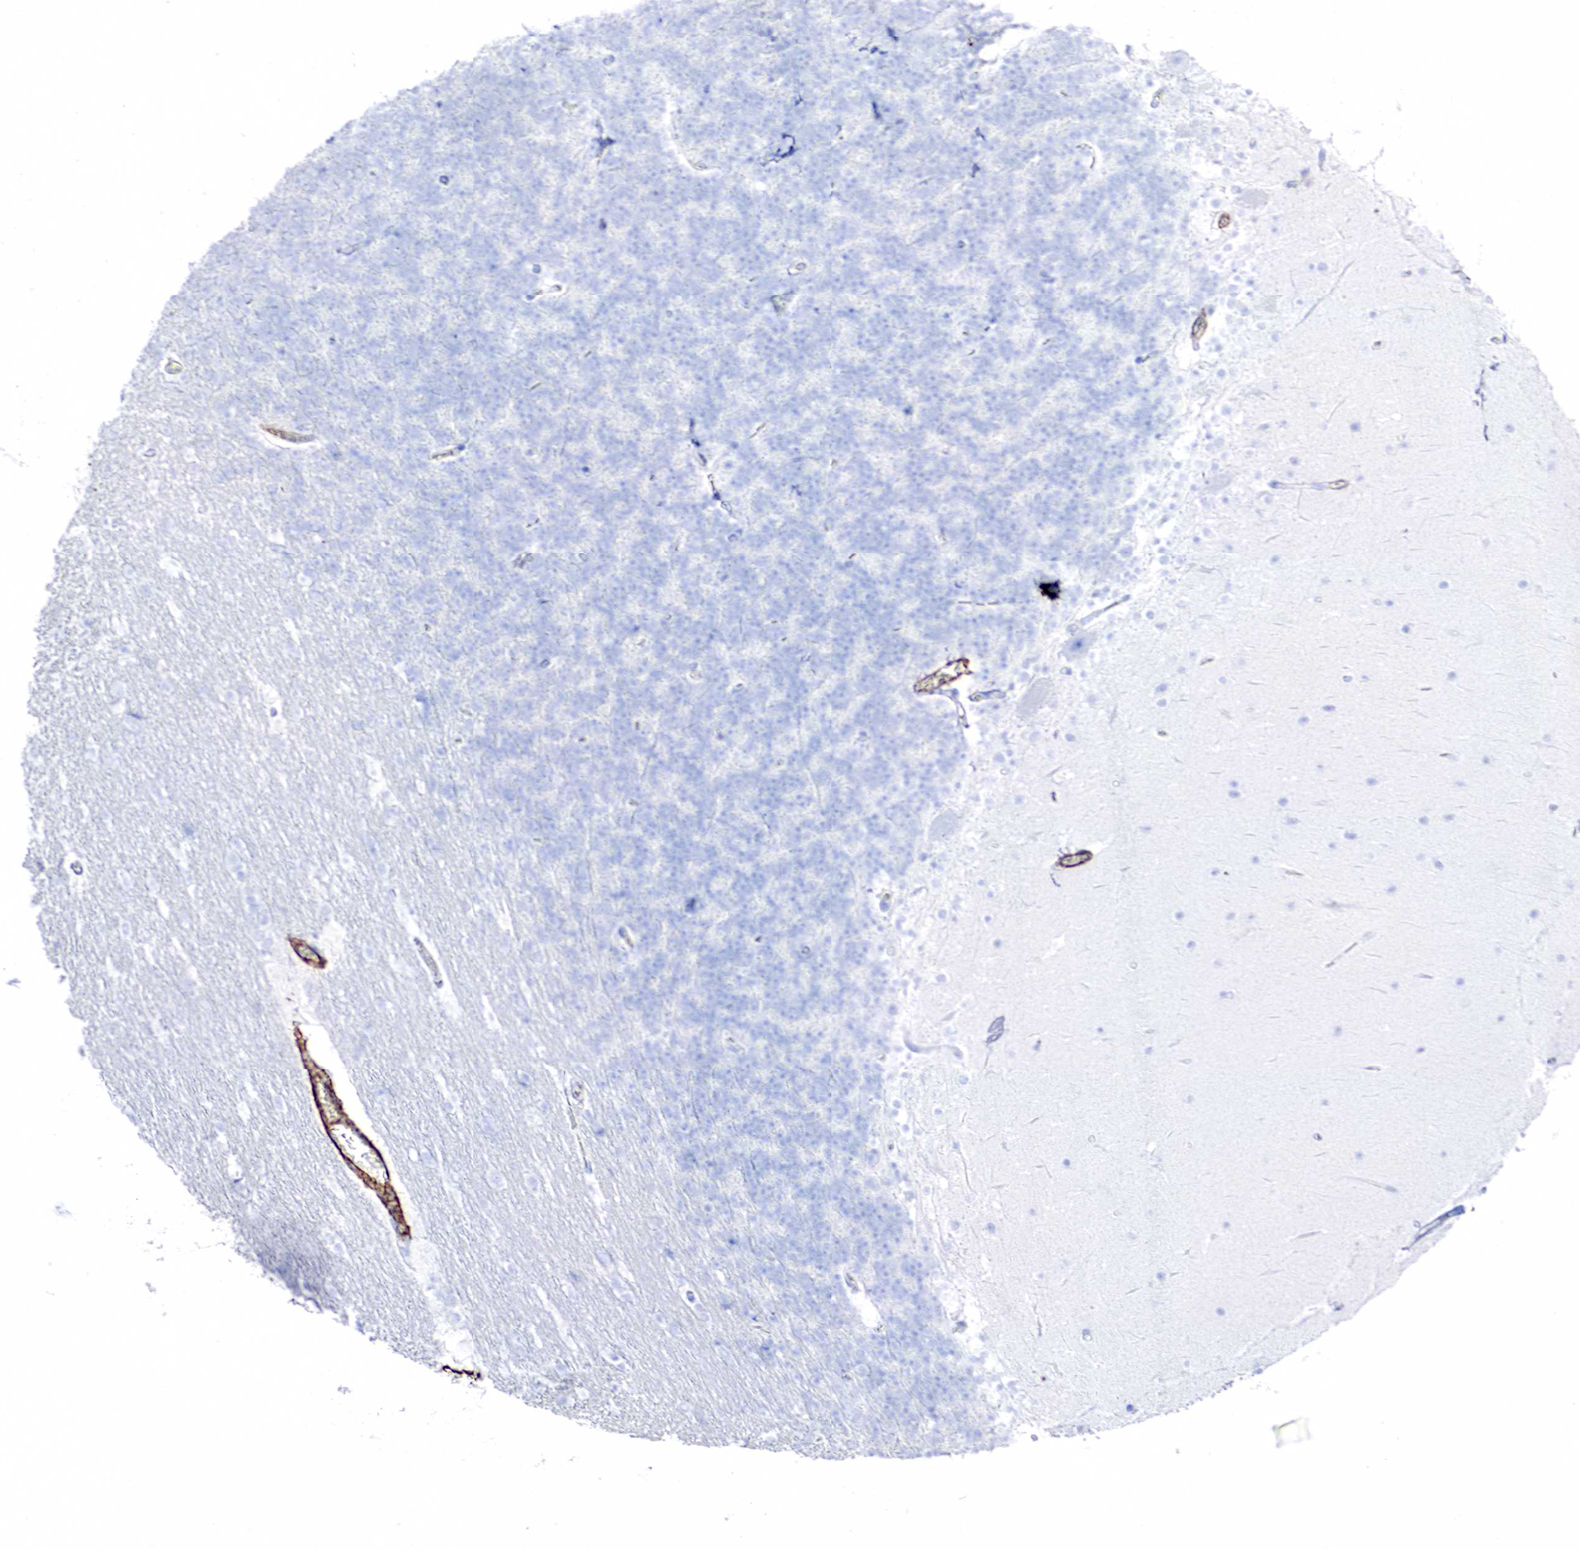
{"staining": {"intensity": "negative", "quantity": "none", "location": "none"}, "tissue": "cerebellum", "cell_type": "Cells in granular layer", "image_type": "normal", "snomed": [{"axis": "morphology", "description": "Normal tissue, NOS"}, {"axis": "topography", "description": "Cerebellum"}], "caption": "Immunohistochemistry (IHC) of benign human cerebellum exhibits no staining in cells in granular layer. The staining was performed using DAB to visualize the protein expression in brown, while the nuclei were stained in blue with hematoxylin (Magnification: 20x).", "gene": "ACTA1", "patient": {"sex": "female", "age": 19}}